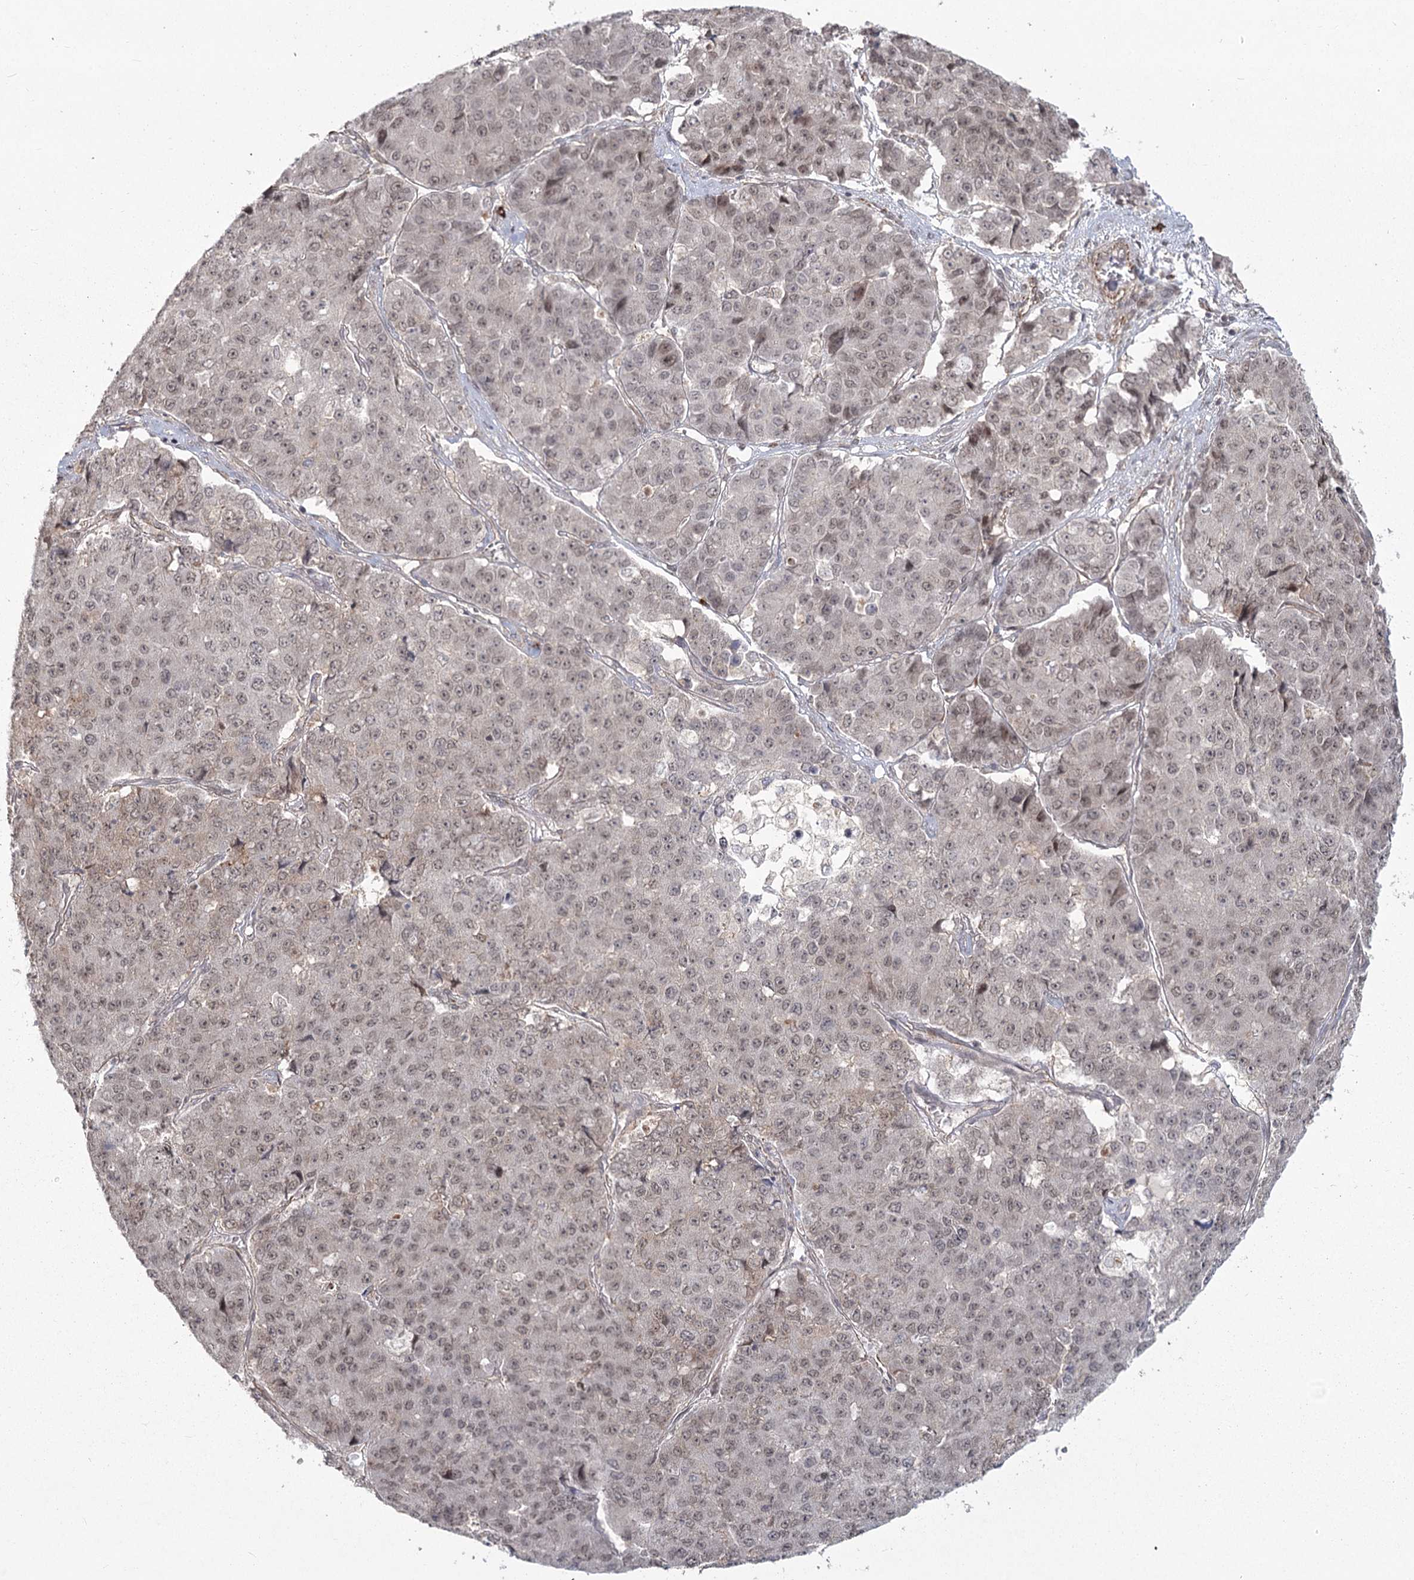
{"staining": {"intensity": "moderate", "quantity": ">75%", "location": "nuclear"}, "tissue": "pancreatic cancer", "cell_type": "Tumor cells", "image_type": "cancer", "snomed": [{"axis": "morphology", "description": "Adenocarcinoma, NOS"}, {"axis": "topography", "description": "Pancreas"}], "caption": "Human adenocarcinoma (pancreatic) stained with a brown dye shows moderate nuclear positive positivity in approximately >75% of tumor cells.", "gene": "AP2M1", "patient": {"sex": "male", "age": 50}}